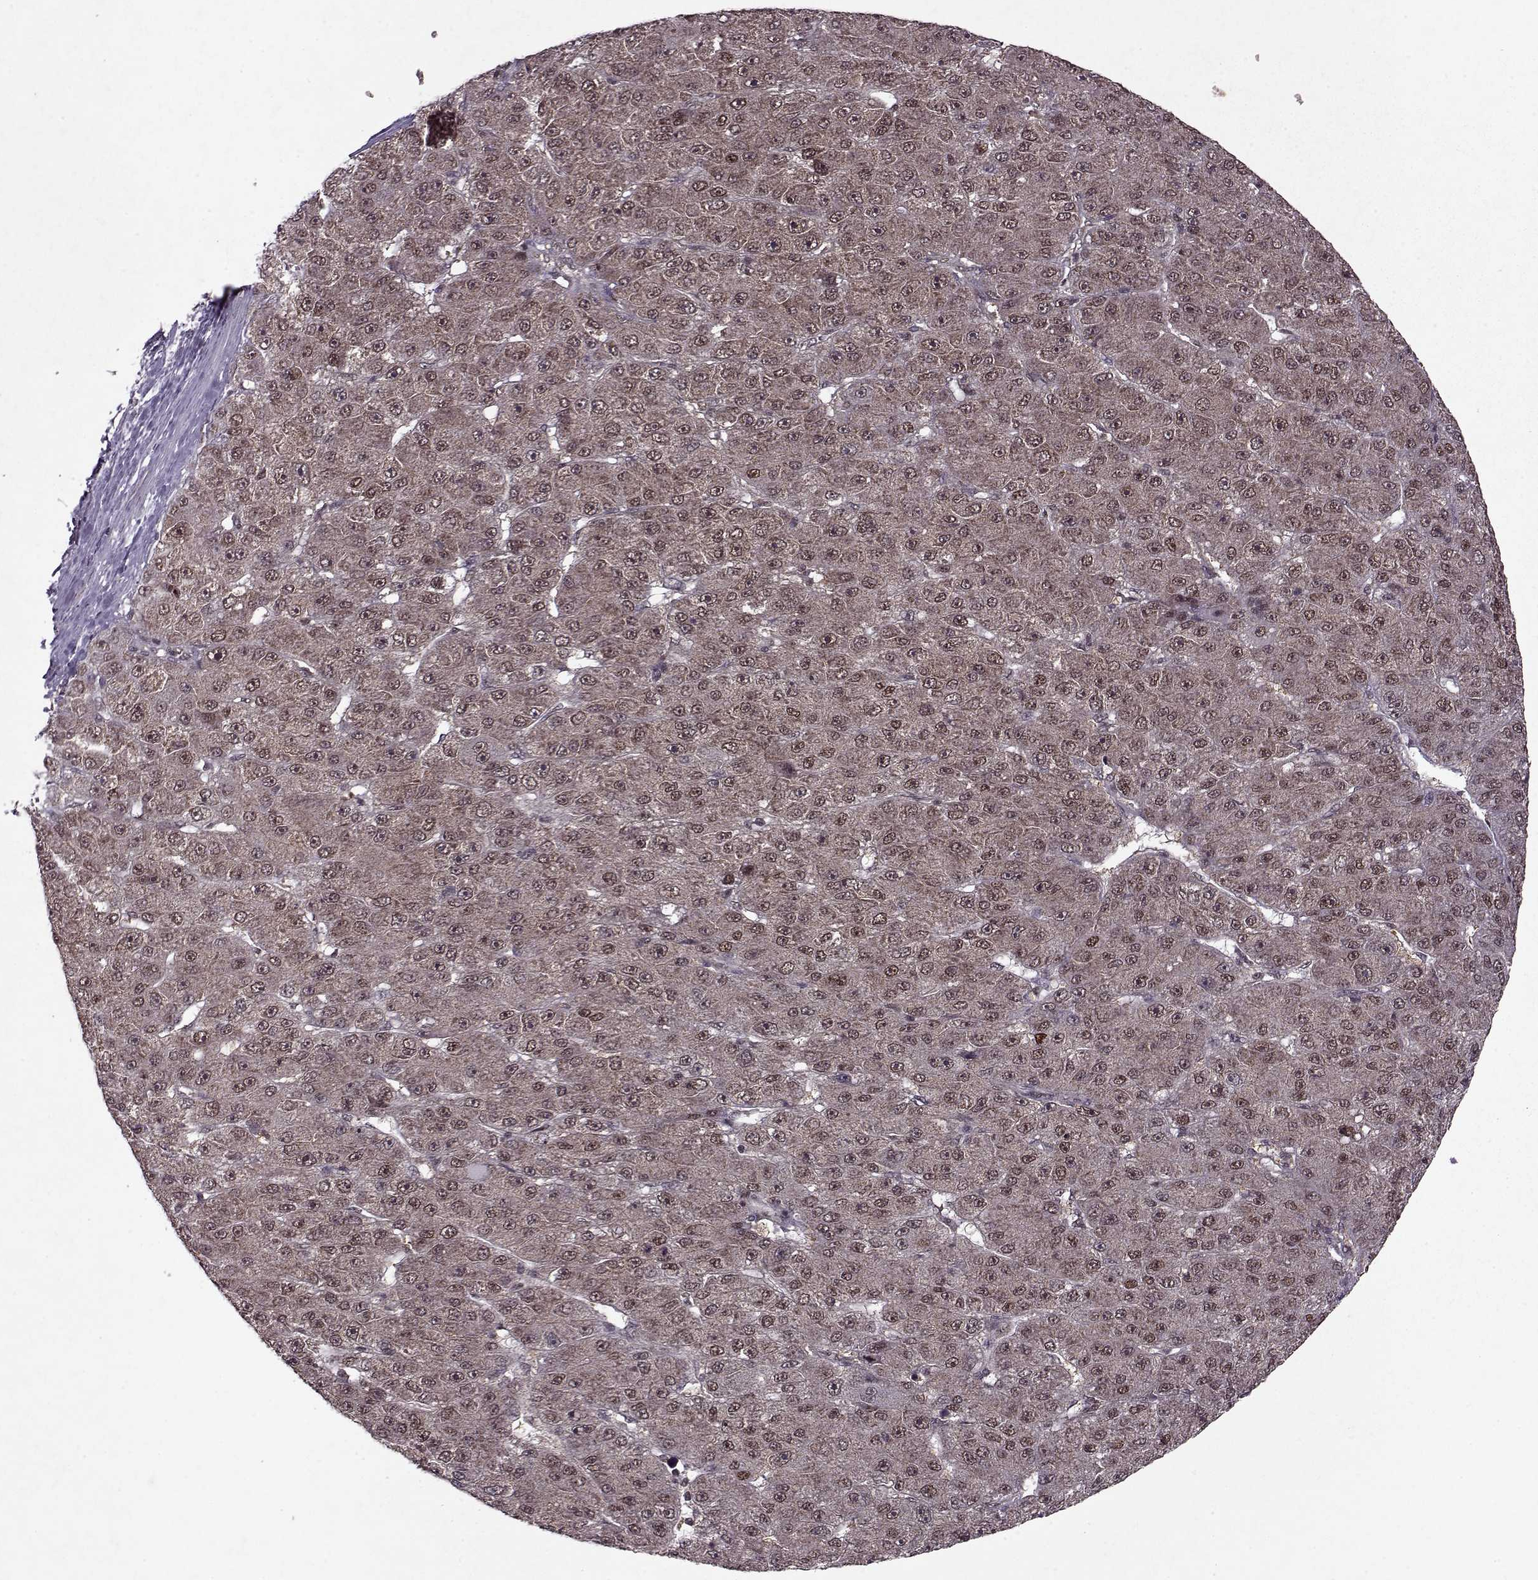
{"staining": {"intensity": "weak", "quantity": ">75%", "location": "cytoplasmic/membranous,nuclear"}, "tissue": "liver cancer", "cell_type": "Tumor cells", "image_type": "cancer", "snomed": [{"axis": "morphology", "description": "Carcinoma, Hepatocellular, NOS"}, {"axis": "topography", "description": "Liver"}], "caption": "Immunohistochemistry image of neoplastic tissue: liver hepatocellular carcinoma stained using IHC displays low levels of weak protein expression localized specifically in the cytoplasmic/membranous and nuclear of tumor cells, appearing as a cytoplasmic/membranous and nuclear brown color.", "gene": "PSMA7", "patient": {"sex": "male", "age": 67}}